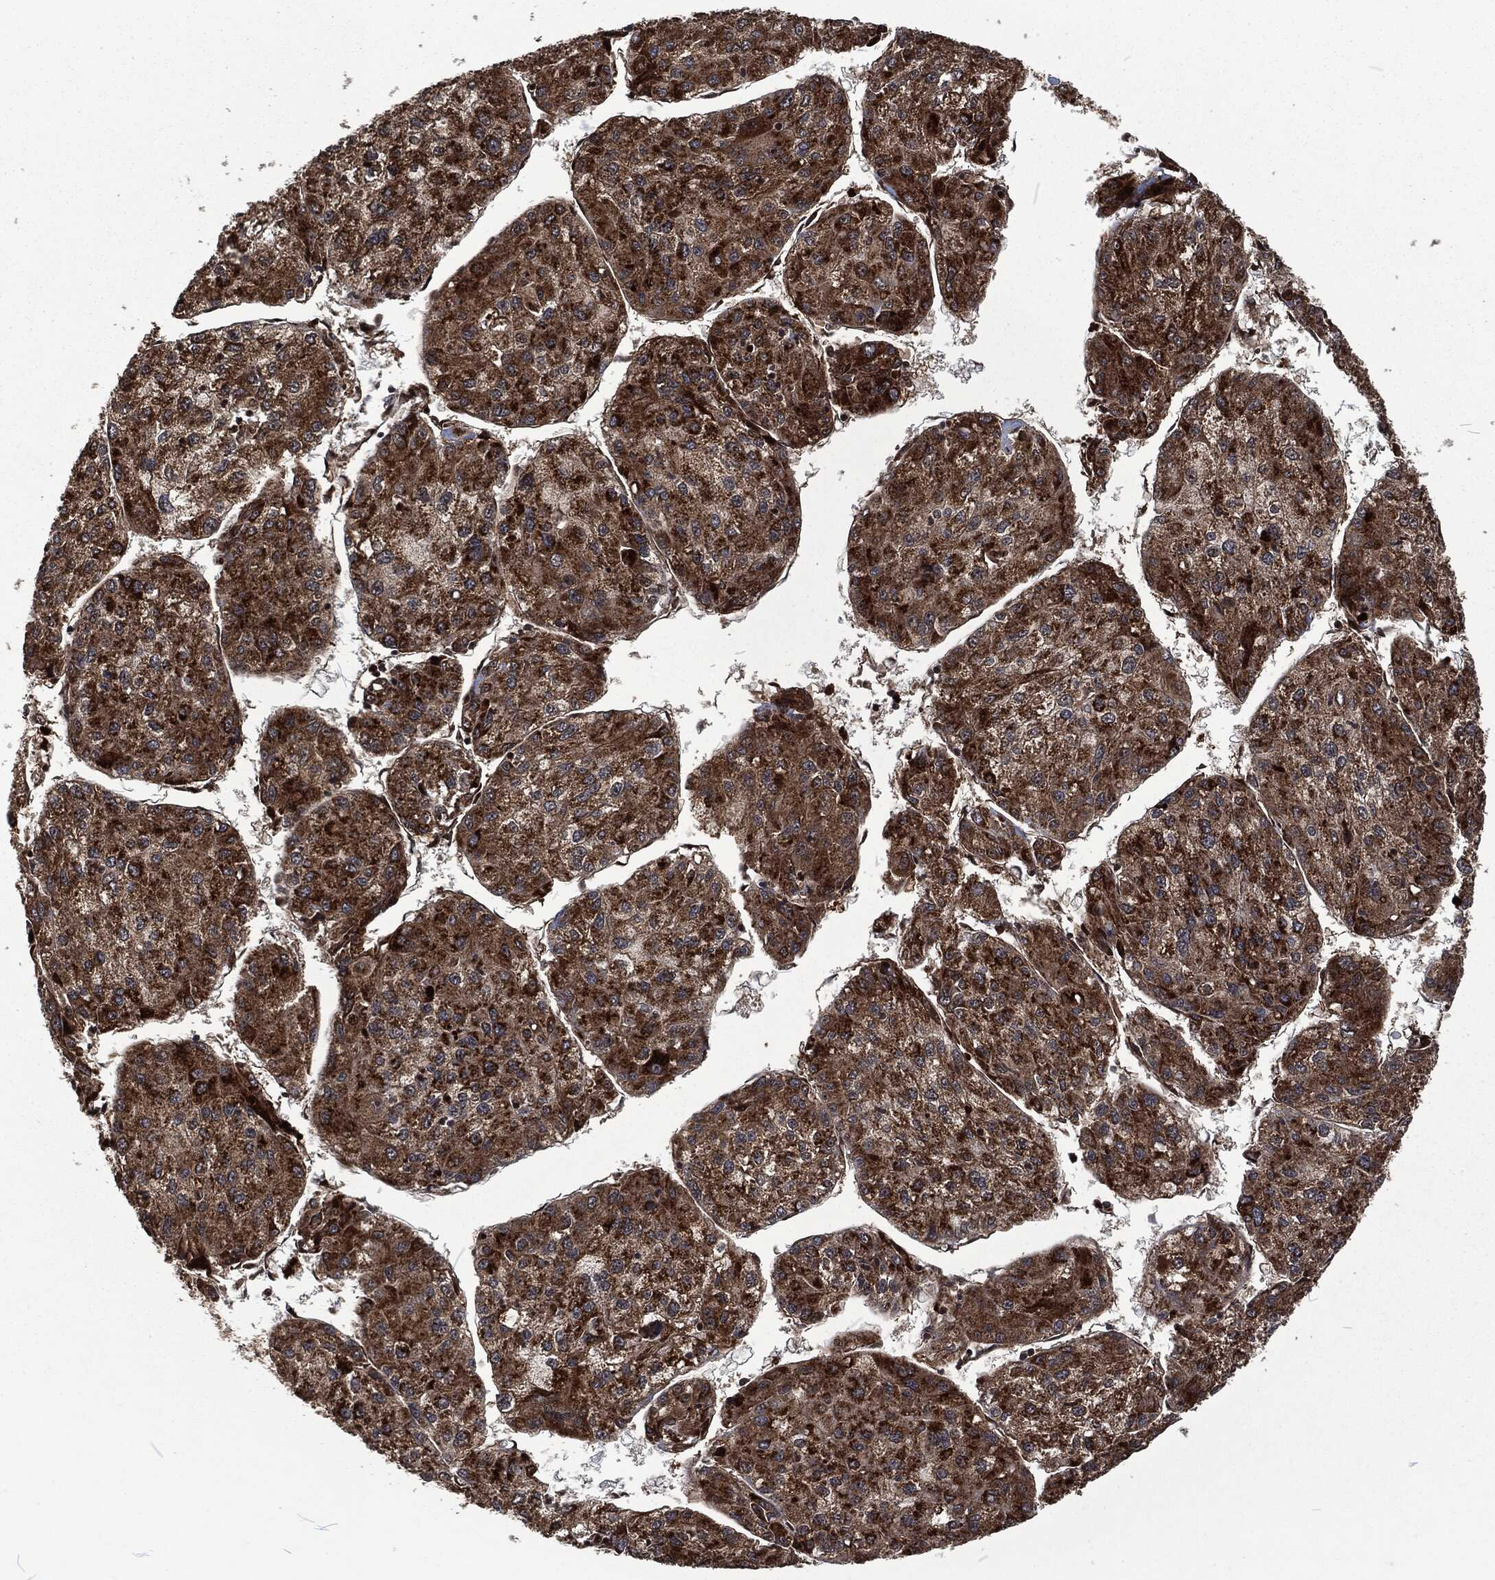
{"staining": {"intensity": "strong", "quantity": ">75%", "location": "cytoplasmic/membranous"}, "tissue": "liver cancer", "cell_type": "Tumor cells", "image_type": "cancer", "snomed": [{"axis": "morphology", "description": "Carcinoma, Hepatocellular, NOS"}, {"axis": "topography", "description": "Liver"}], "caption": "Immunohistochemistry (IHC) histopathology image of liver hepatocellular carcinoma stained for a protein (brown), which exhibits high levels of strong cytoplasmic/membranous positivity in approximately >75% of tumor cells.", "gene": "CMPK2", "patient": {"sex": "male", "age": 43}}